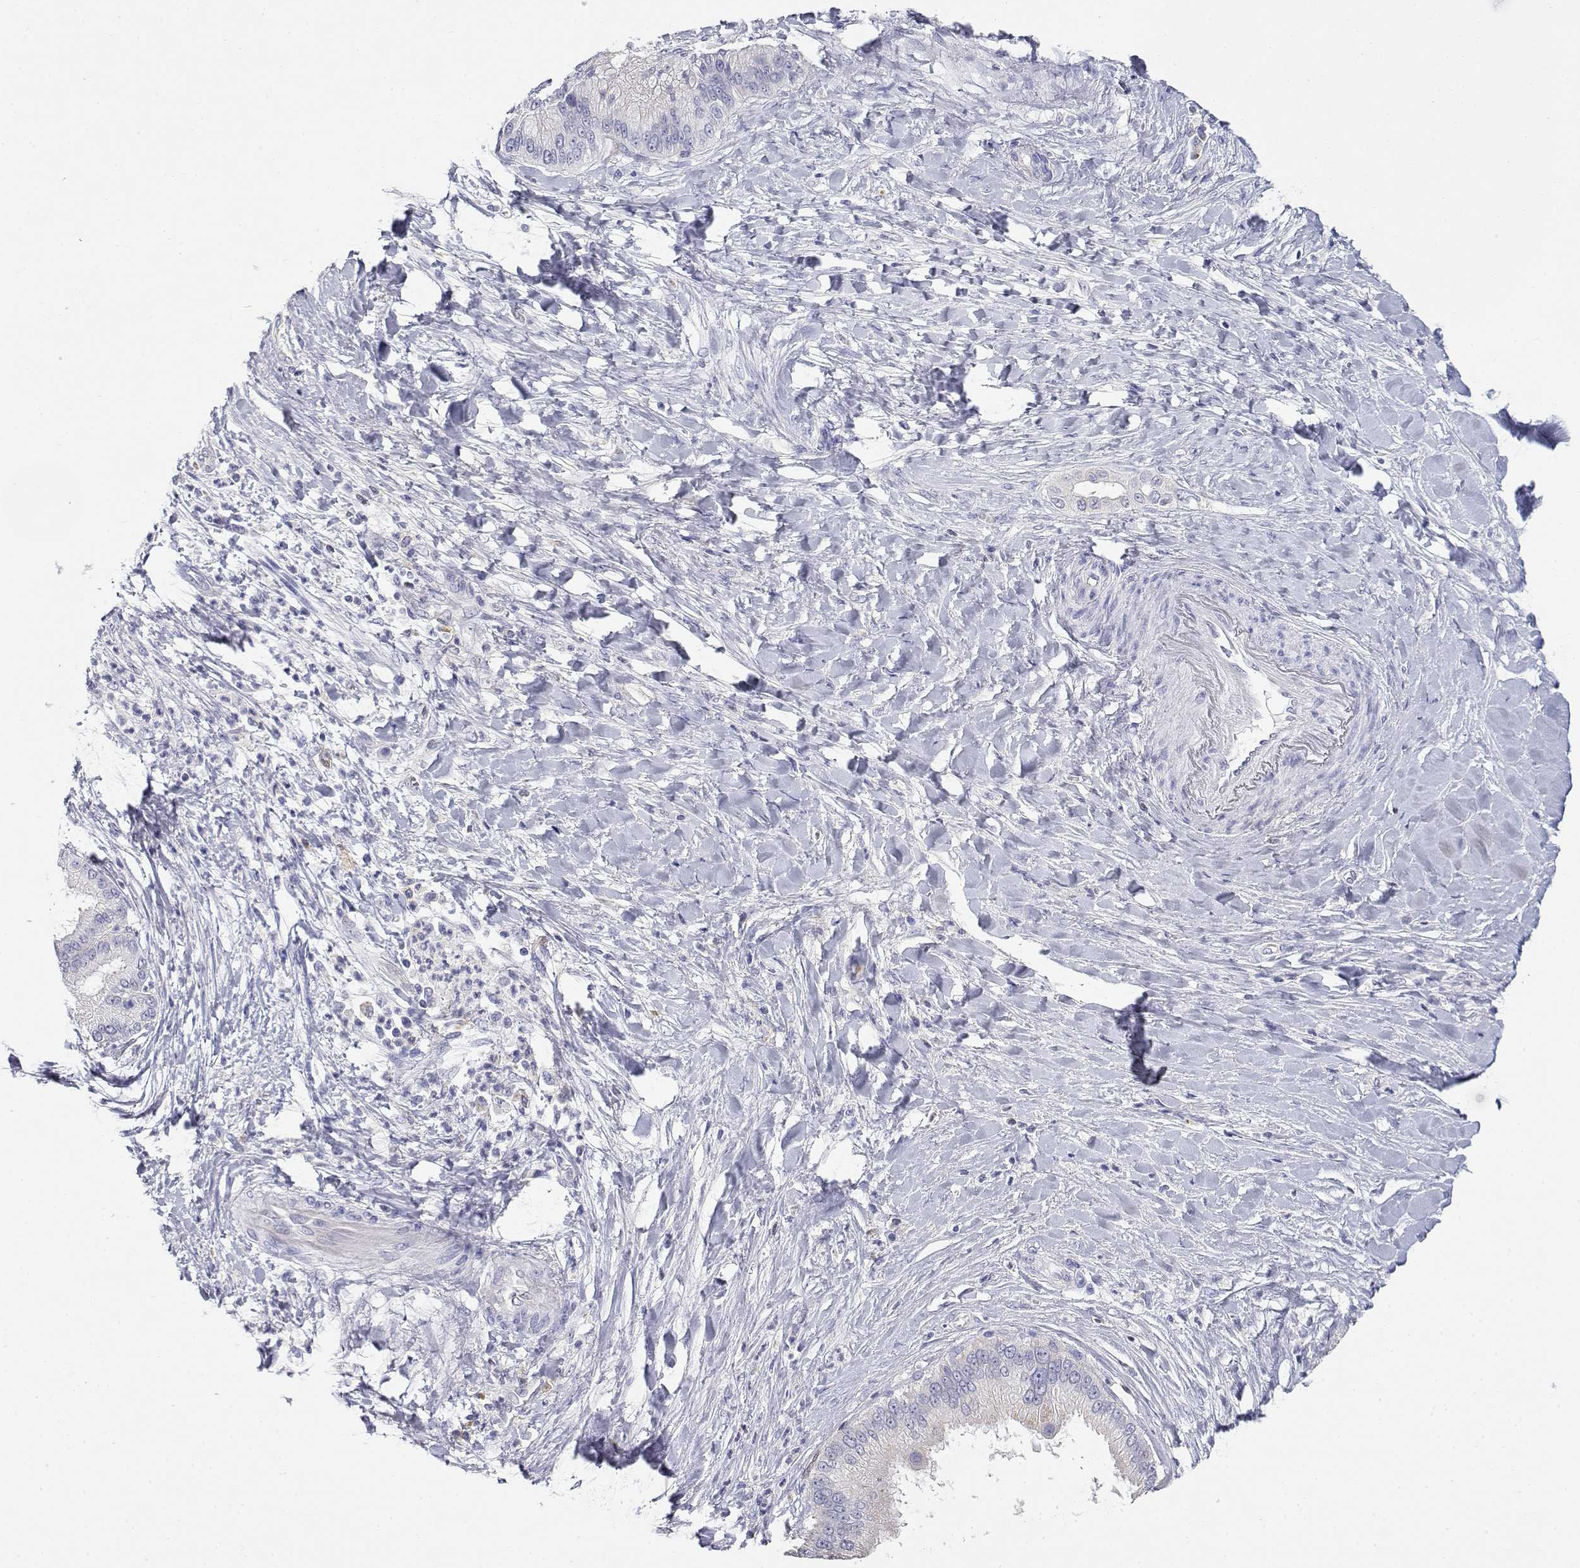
{"staining": {"intensity": "negative", "quantity": "none", "location": "none"}, "tissue": "liver cancer", "cell_type": "Tumor cells", "image_type": "cancer", "snomed": [{"axis": "morphology", "description": "Cholangiocarcinoma"}, {"axis": "topography", "description": "Liver"}], "caption": "DAB (3,3'-diaminobenzidine) immunohistochemical staining of cholangiocarcinoma (liver) exhibits no significant expression in tumor cells.", "gene": "ADA", "patient": {"sex": "female", "age": 54}}